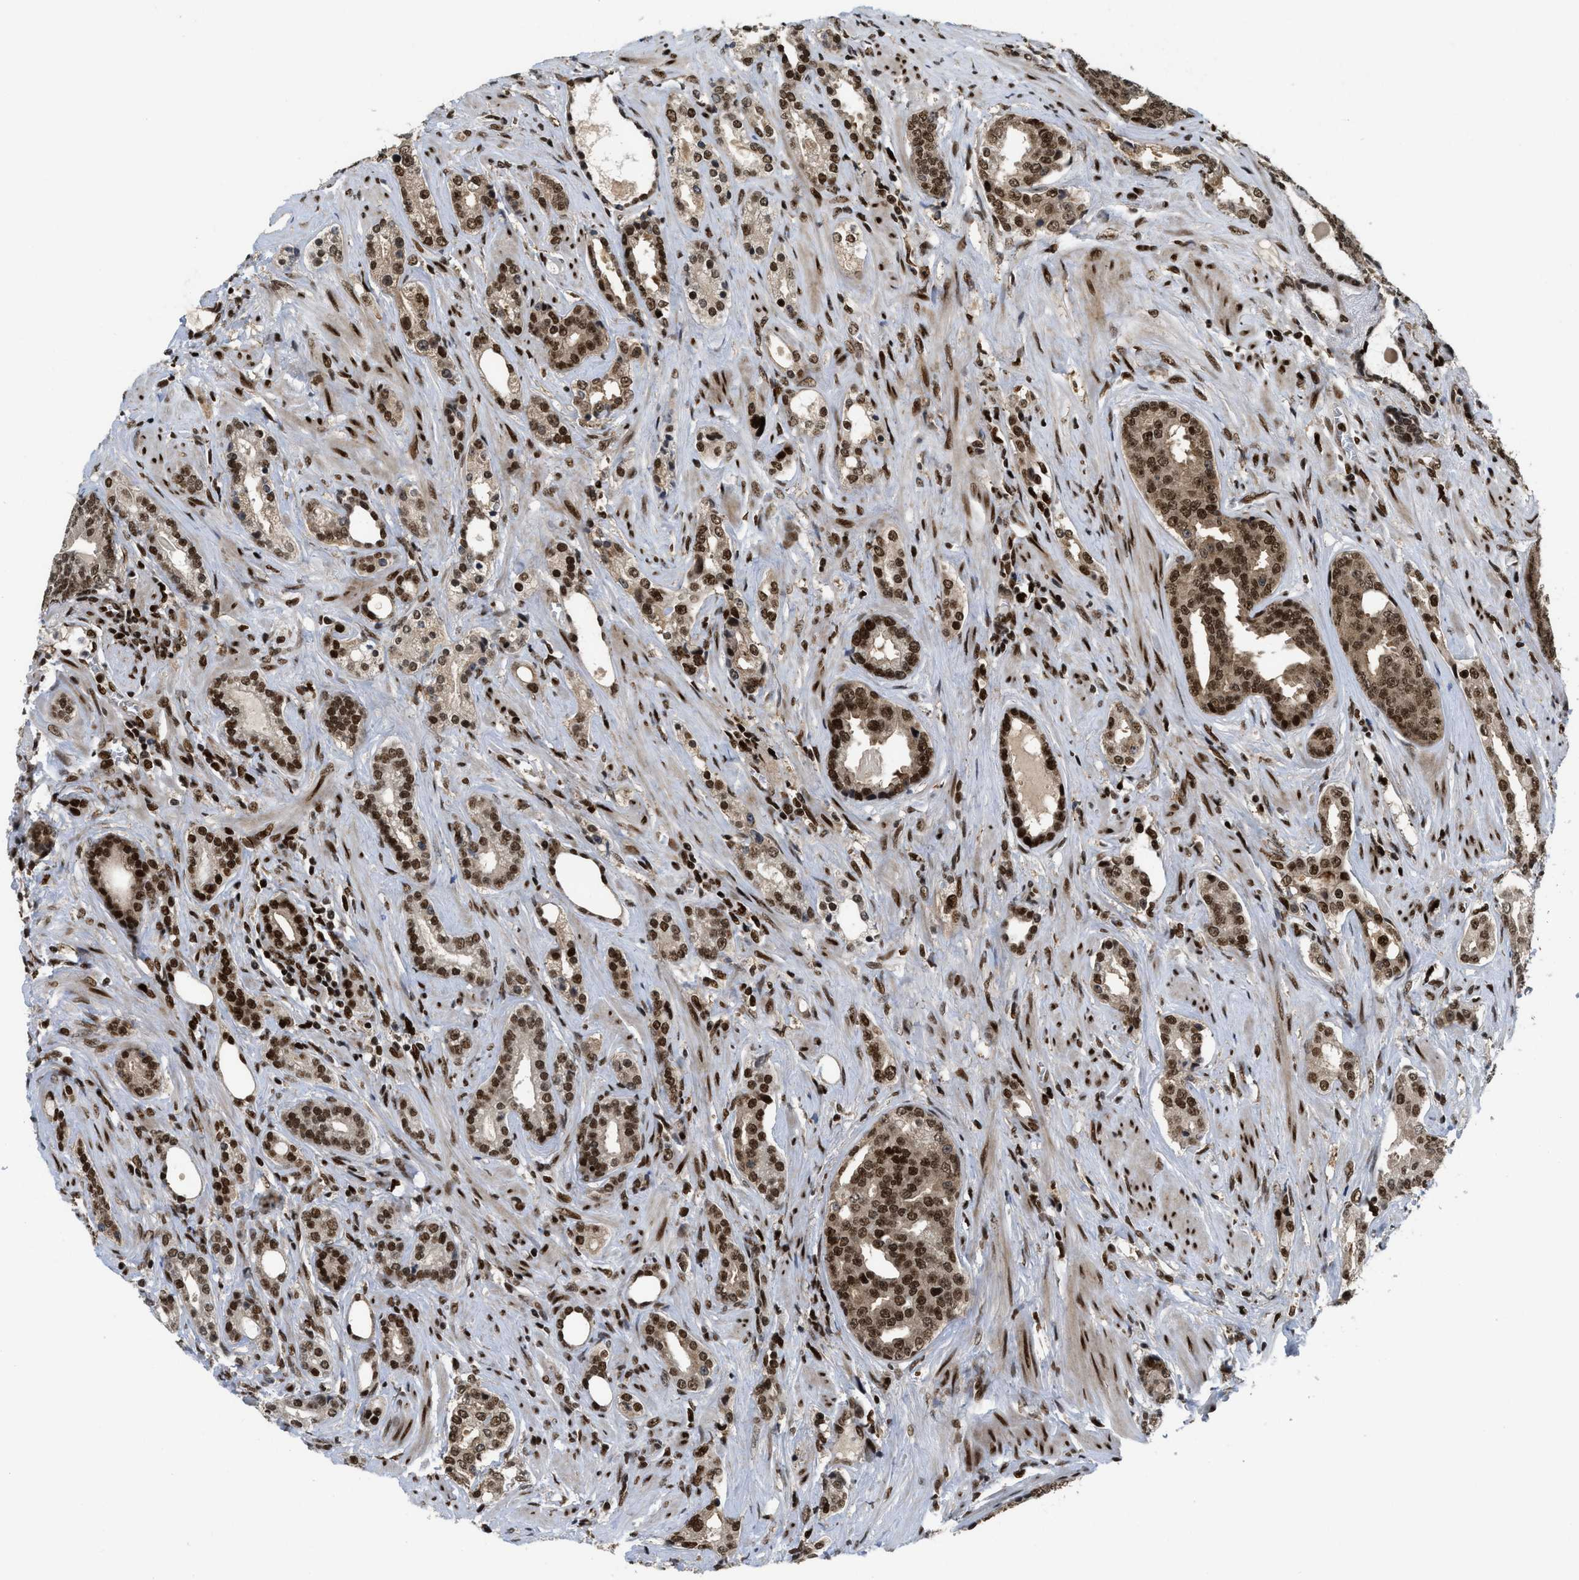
{"staining": {"intensity": "strong", "quantity": ">75%", "location": "nuclear"}, "tissue": "prostate cancer", "cell_type": "Tumor cells", "image_type": "cancer", "snomed": [{"axis": "morphology", "description": "Adenocarcinoma, High grade"}, {"axis": "topography", "description": "Prostate"}], "caption": "The immunohistochemical stain shows strong nuclear positivity in tumor cells of prostate high-grade adenocarcinoma tissue.", "gene": "RFX5", "patient": {"sex": "male", "age": 71}}